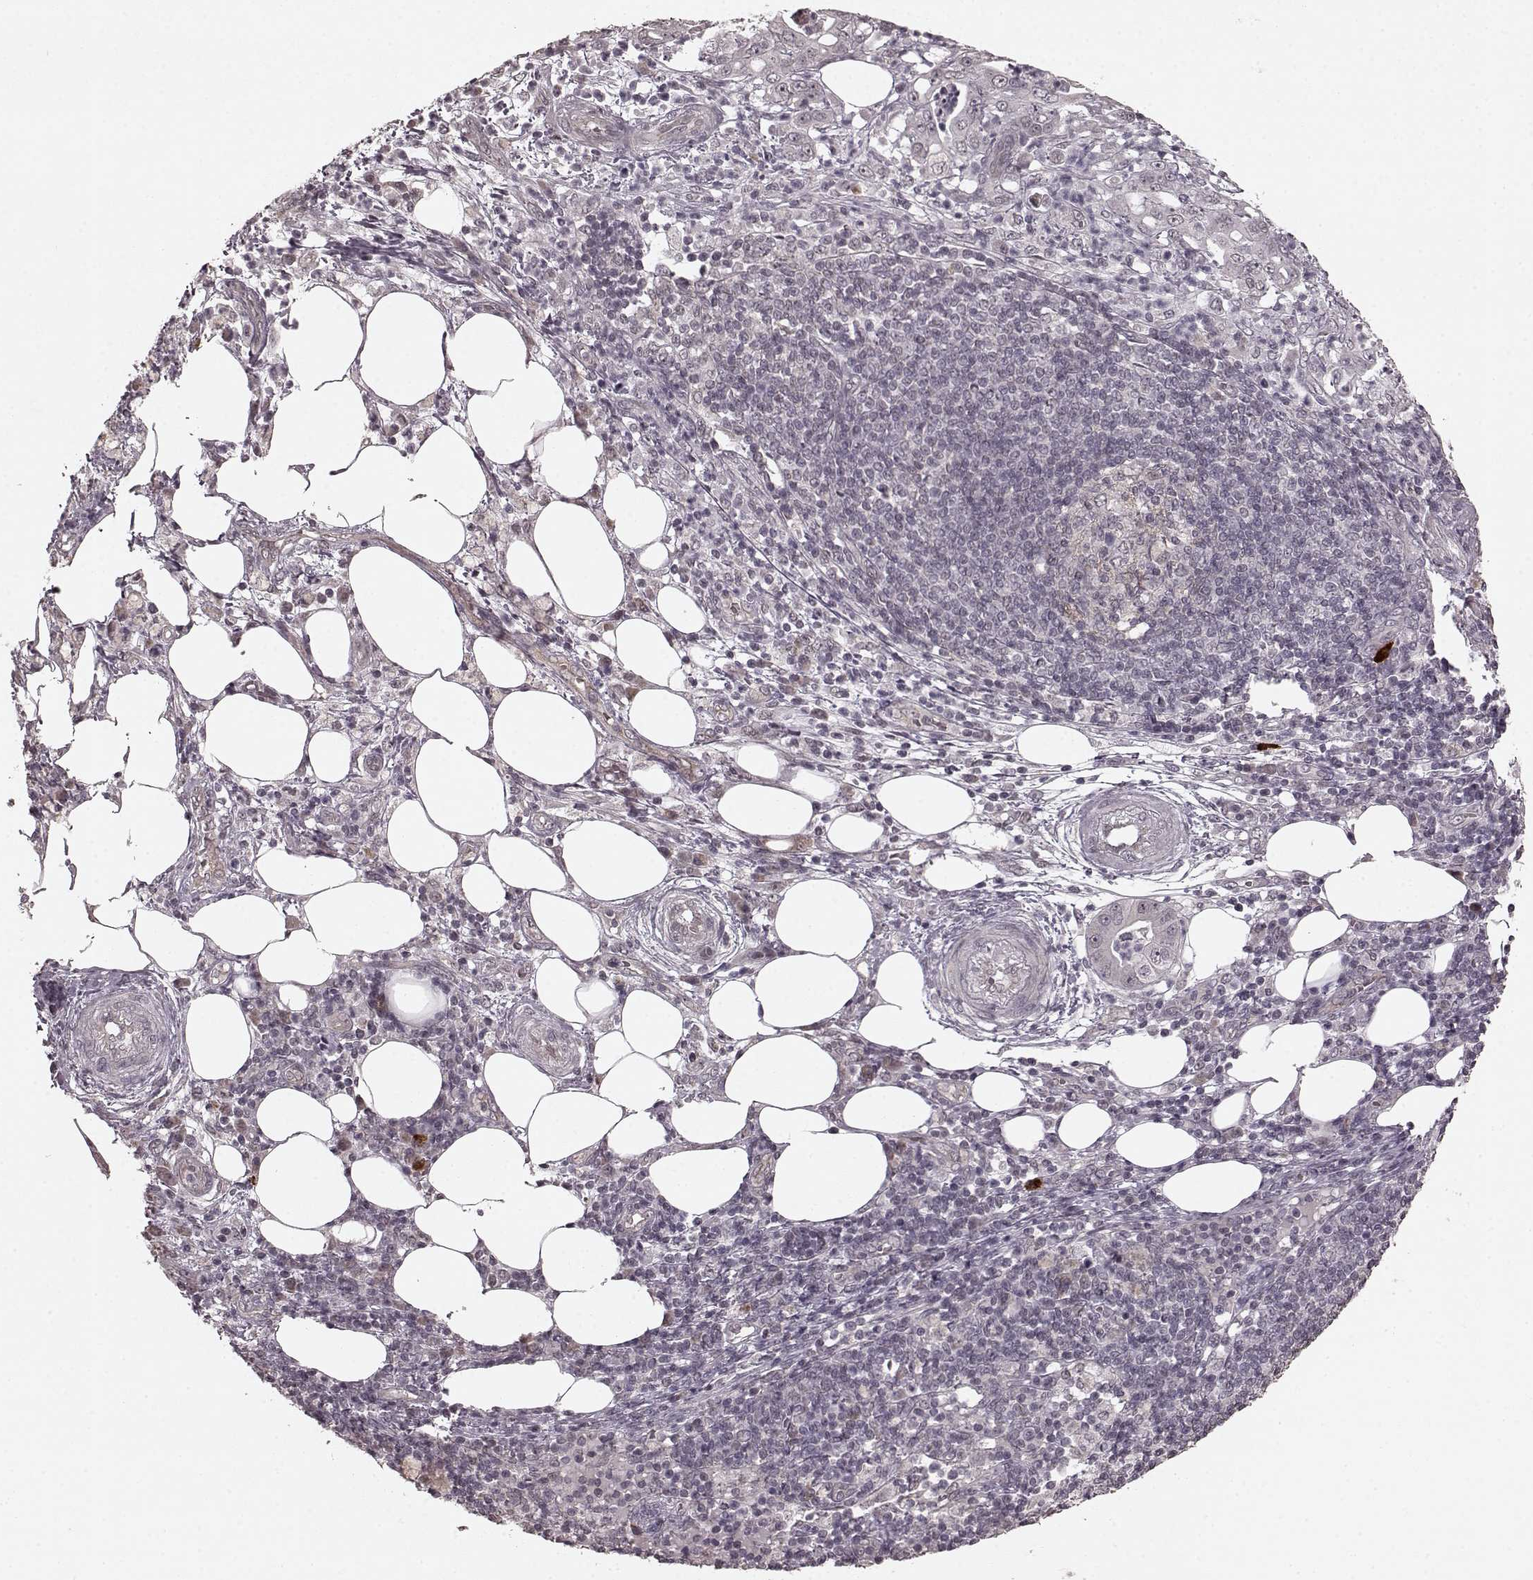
{"staining": {"intensity": "negative", "quantity": "none", "location": "none"}, "tissue": "pancreatic cancer", "cell_type": "Tumor cells", "image_type": "cancer", "snomed": [{"axis": "morphology", "description": "Adenocarcinoma, NOS"}, {"axis": "topography", "description": "Pancreas"}], "caption": "IHC photomicrograph of pancreatic adenocarcinoma stained for a protein (brown), which exhibits no expression in tumor cells. (Brightfield microscopy of DAB immunohistochemistry (IHC) at high magnification).", "gene": "PLCB4", "patient": {"sex": "male", "age": 71}}